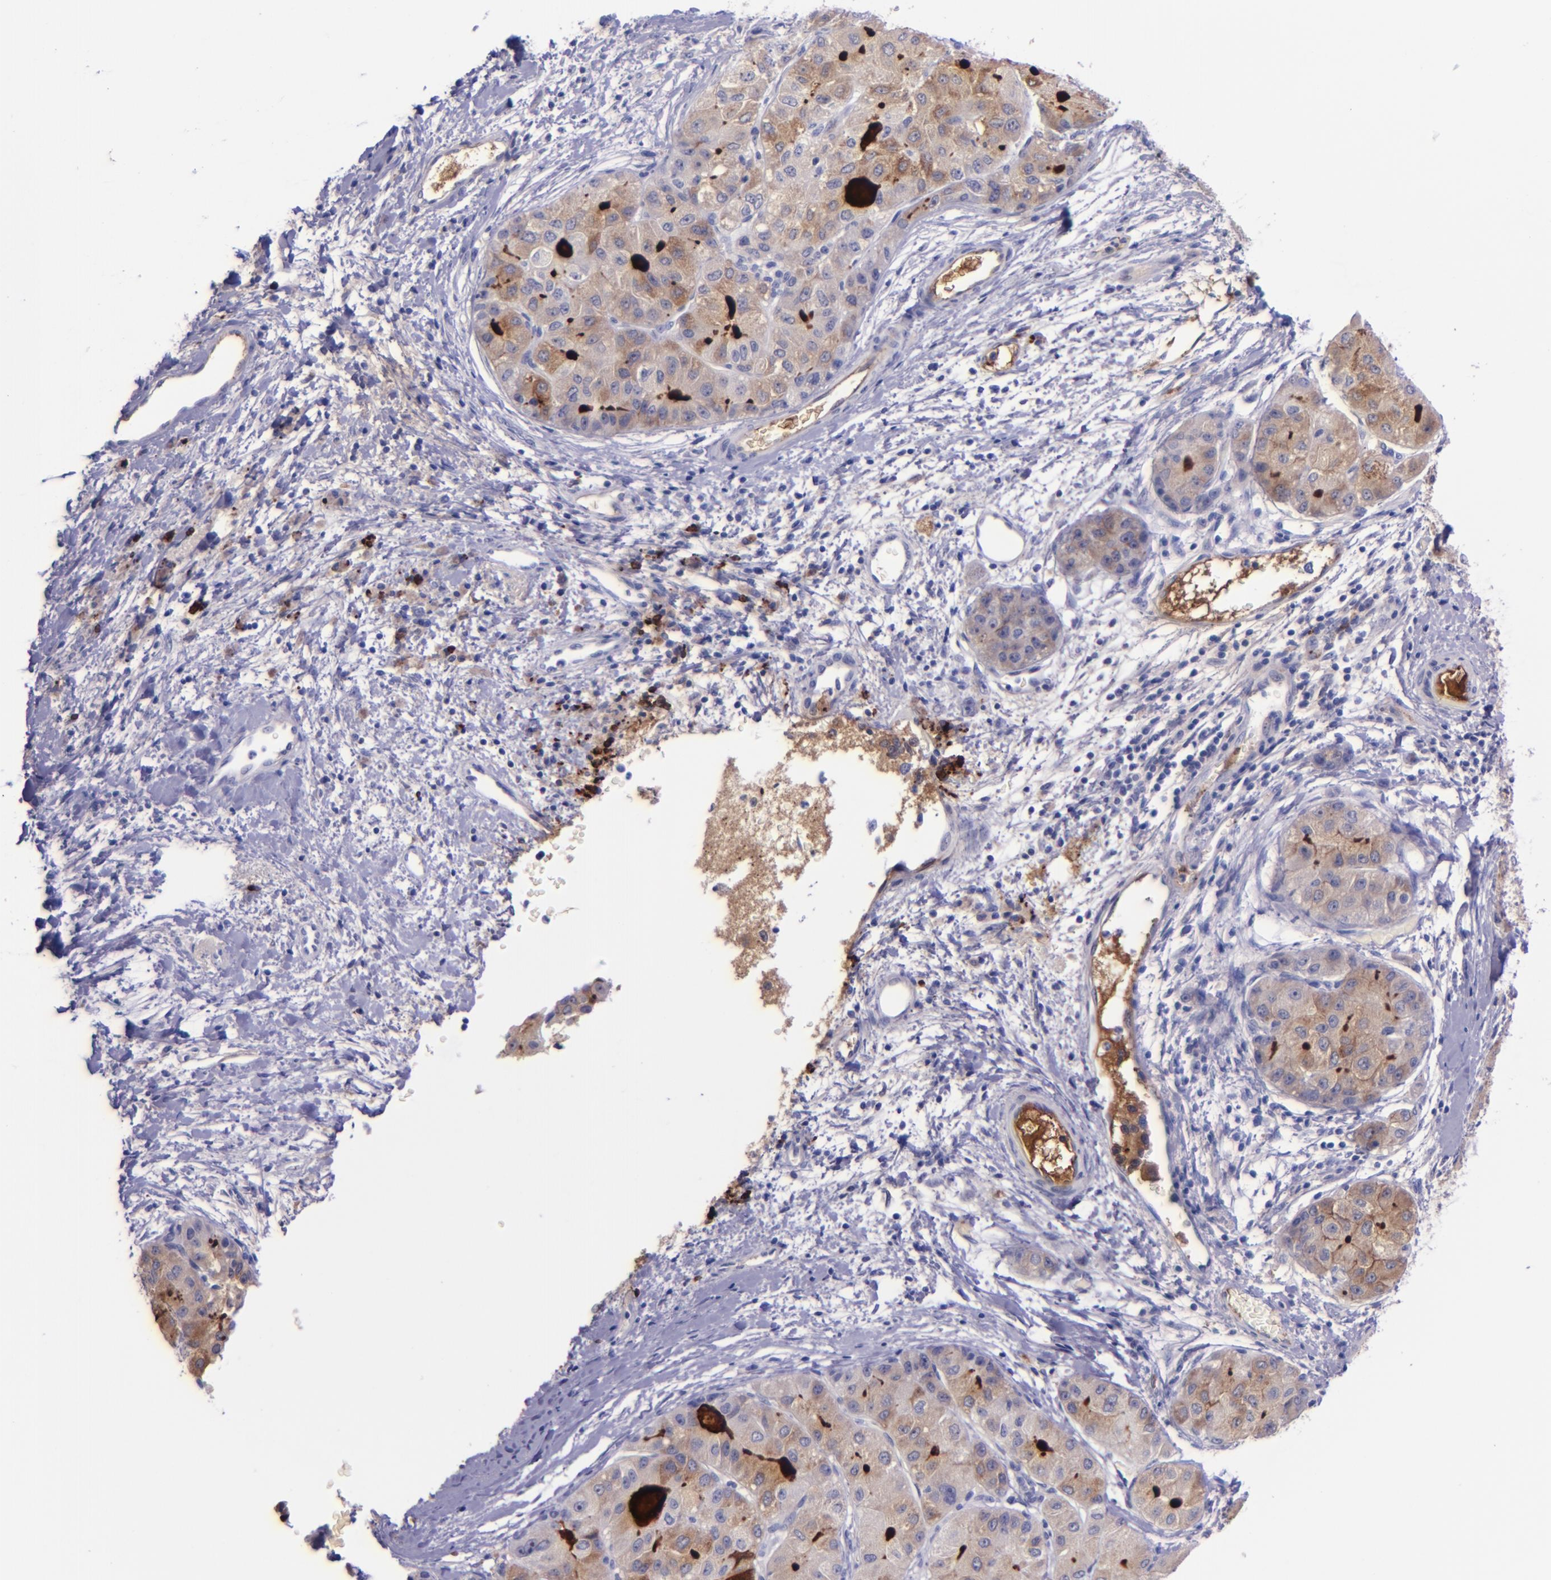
{"staining": {"intensity": "moderate", "quantity": ">75%", "location": "cytoplasmic/membranous"}, "tissue": "liver cancer", "cell_type": "Tumor cells", "image_type": "cancer", "snomed": [{"axis": "morphology", "description": "Carcinoma, Hepatocellular, NOS"}, {"axis": "topography", "description": "Liver"}], "caption": "Liver cancer stained with a protein marker demonstrates moderate staining in tumor cells.", "gene": "KNG1", "patient": {"sex": "male", "age": 80}}